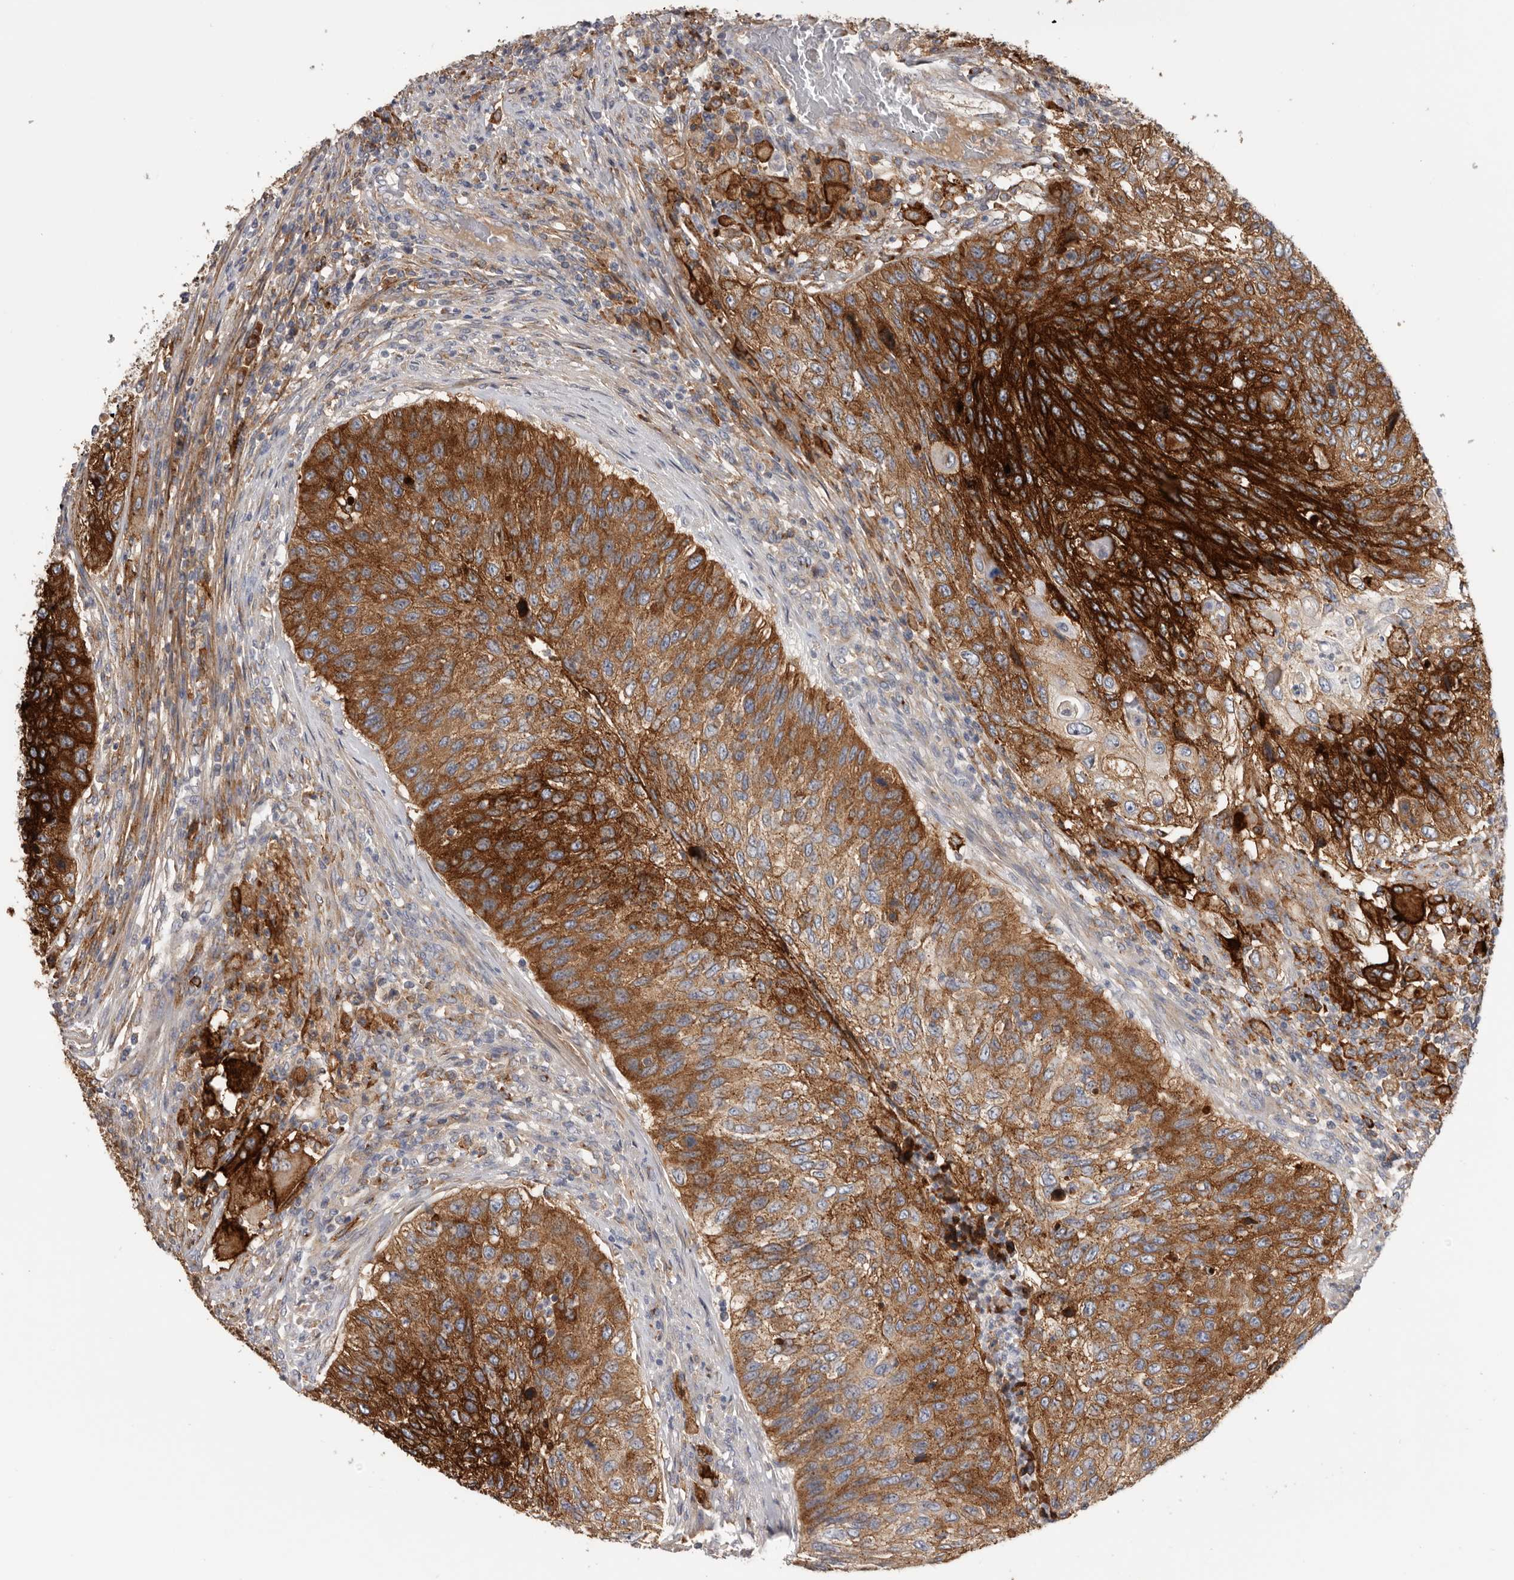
{"staining": {"intensity": "strong", "quantity": ">75%", "location": "cytoplasmic/membranous"}, "tissue": "urothelial cancer", "cell_type": "Tumor cells", "image_type": "cancer", "snomed": [{"axis": "morphology", "description": "Urothelial carcinoma, High grade"}, {"axis": "topography", "description": "Urinary bladder"}], "caption": "Urothelial cancer stained with a brown dye exhibits strong cytoplasmic/membranous positive expression in about >75% of tumor cells.", "gene": "TFRC", "patient": {"sex": "female", "age": 60}}